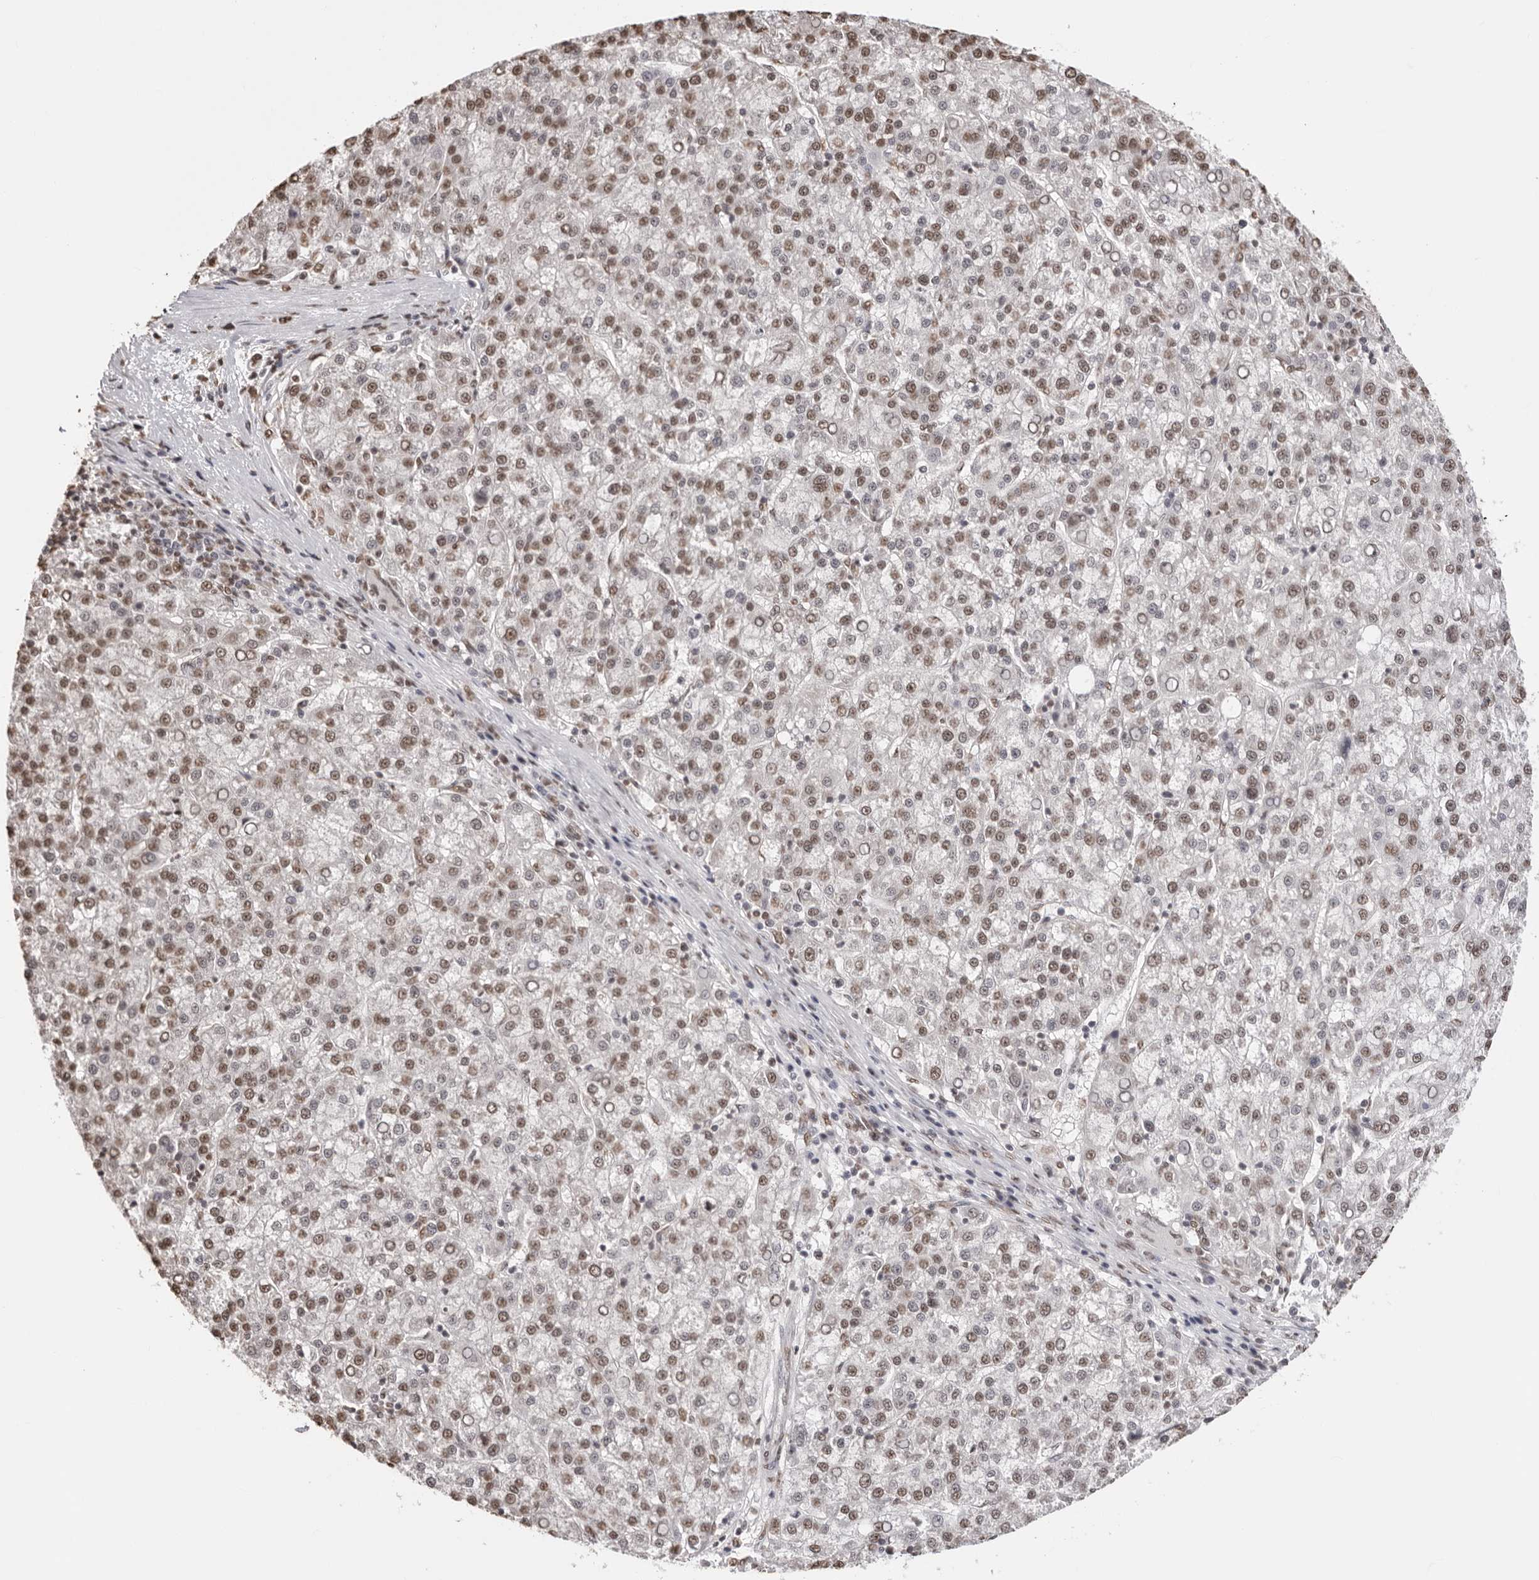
{"staining": {"intensity": "moderate", "quantity": ">75%", "location": "nuclear"}, "tissue": "liver cancer", "cell_type": "Tumor cells", "image_type": "cancer", "snomed": [{"axis": "morphology", "description": "Carcinoma, Hepatocellular, NOS"}, {"axis": "topography", "description": "Liver"}], "caption": "The immunohistochemical stain highlights moderate nuclear staining in tumor cells of liver cancer (hepatocellular carcinoma) tissue.", "gene": "OLIG3", "patient": {"sex": "female", "age": 58}}